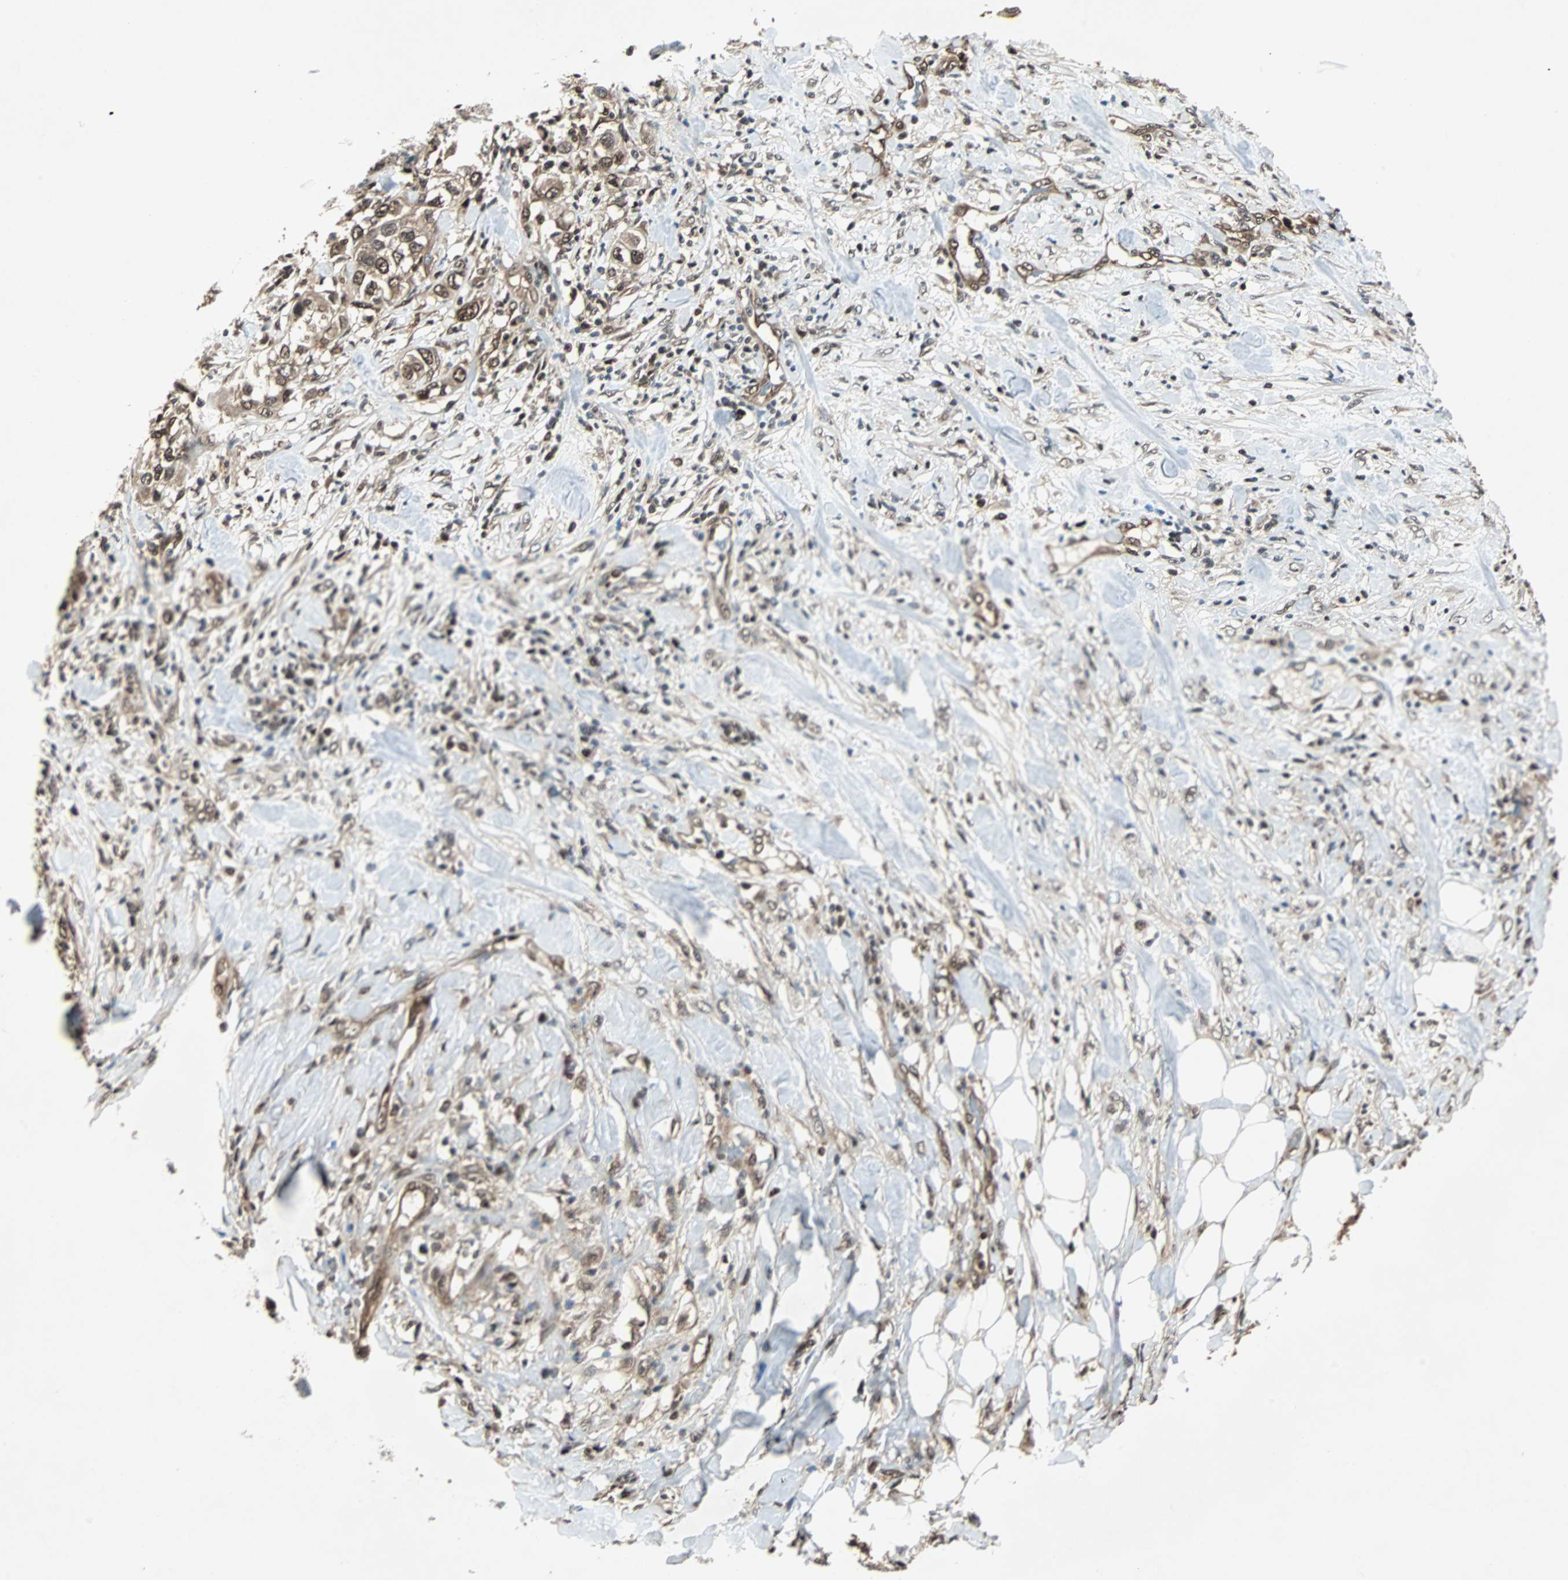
{"staining": {"intensity": "moderate", "quantity": ">75%", "location": "cytoplasmic/membranous,nuclear"}, "tissue": "urothelial cancer", "cell_type": "Tumor cells", "image_type": "cancer", "snomed": [{"axis": "morphology", "description": "Urothelial carcinoma, High grade"}, {"axis": "topography", "description": "Urinary bladder"}], "caption": "Immunohistochemical staining of high-grade urothelial carcinoma shows moderate cytoplasmic/membranous and nuclear protein positivity in approximately >75% of tumor cells.", "gene": "ACLY", "patient": {"sex": "female", "age": 80}}